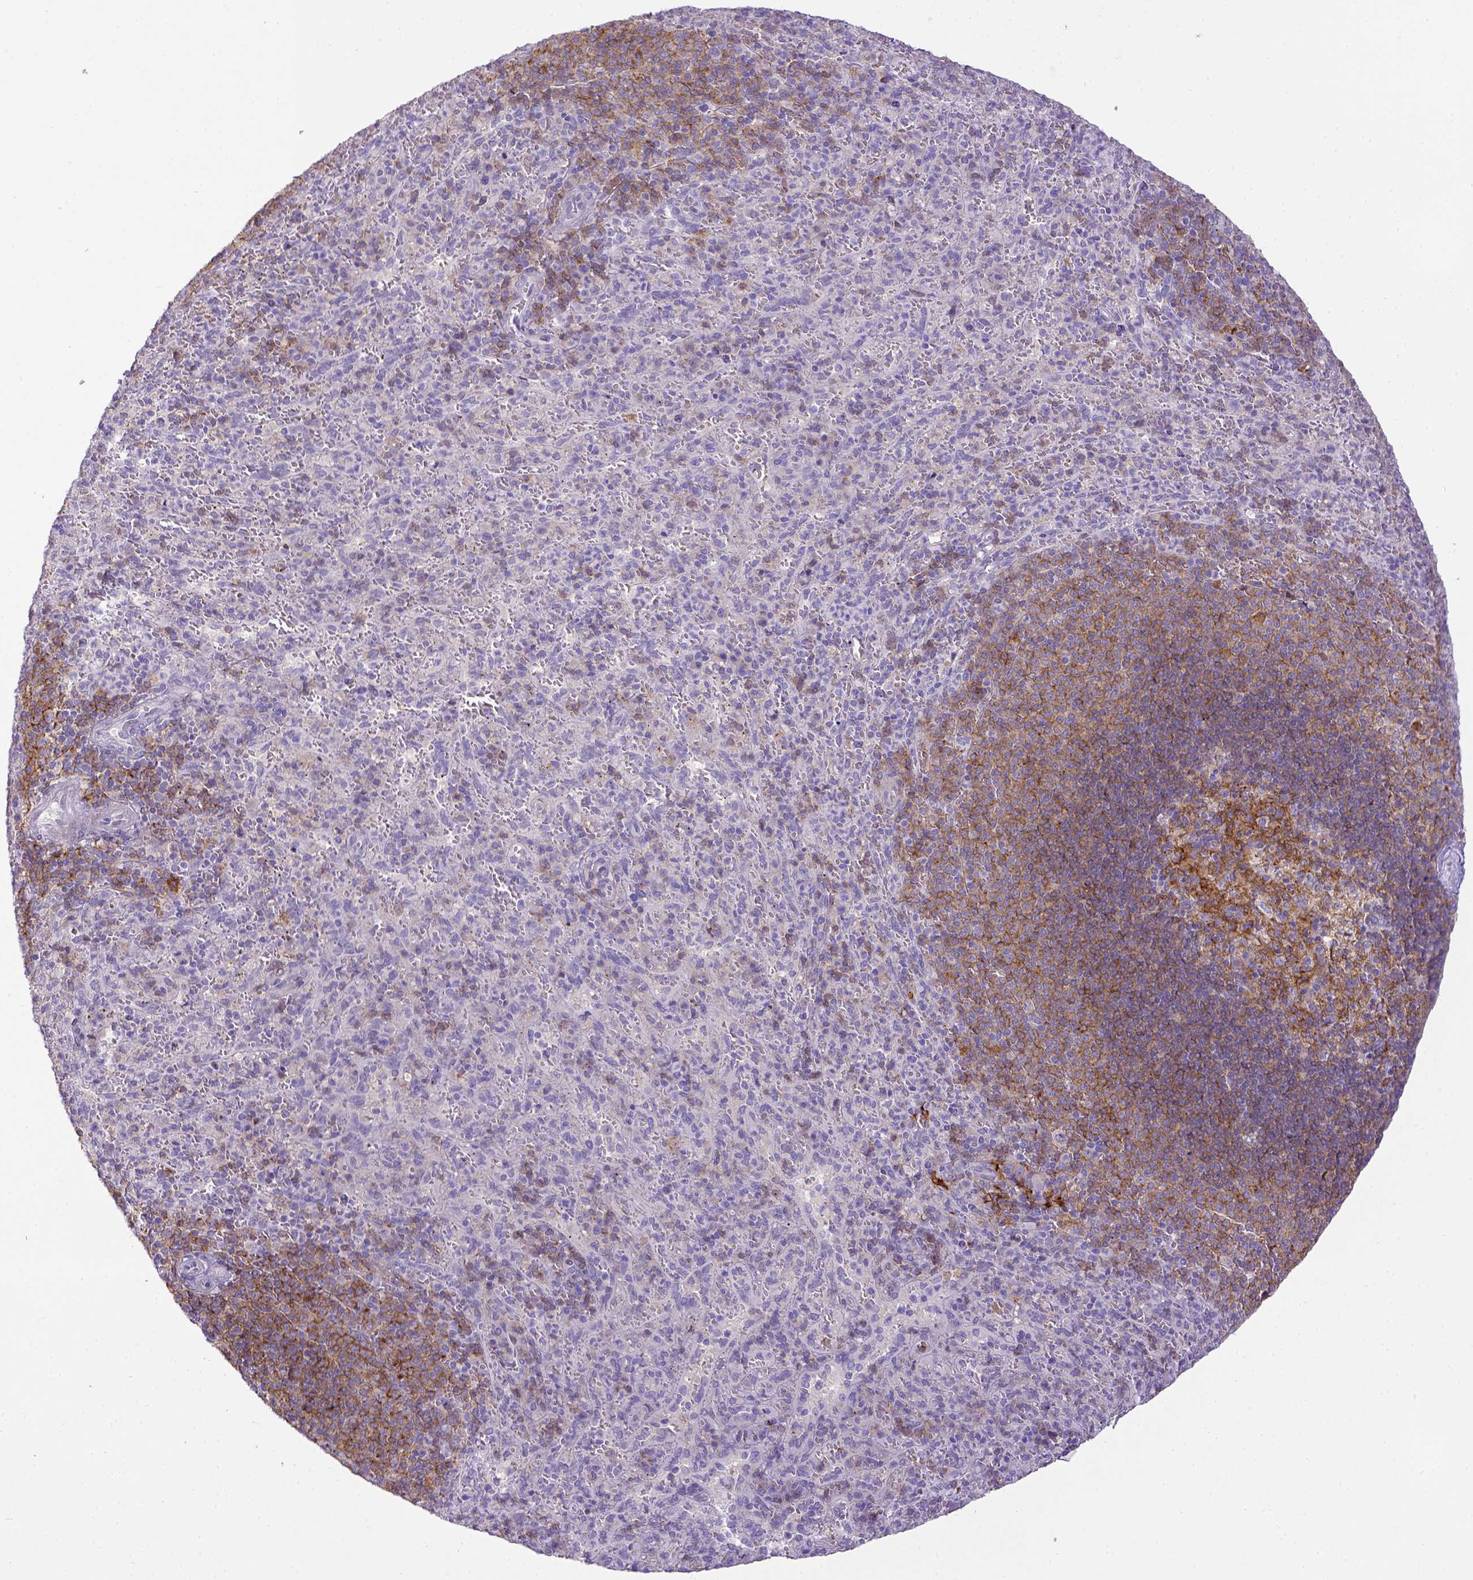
{"staining": {"intensity": "negative", "quantity": "none", "location": "none"}, "tissue": "spleen", "cell_type": "Cells in red pulp", "image_type": "normal", "snomed": [{"axis": "morphology", "description": "Normal tissue, NOS"}, {"axis": "topography", "description": "Spleen"}], "caption": "Immunohistochemistry (IHC) photomicrograph of benign spleen: spleen stained with DAB (3,3'-diaminobenzidine) reveals no significant protein staining in cells in red pulp.", "gene": "CD40", "patient": {"sex": "male", "age": 57}}